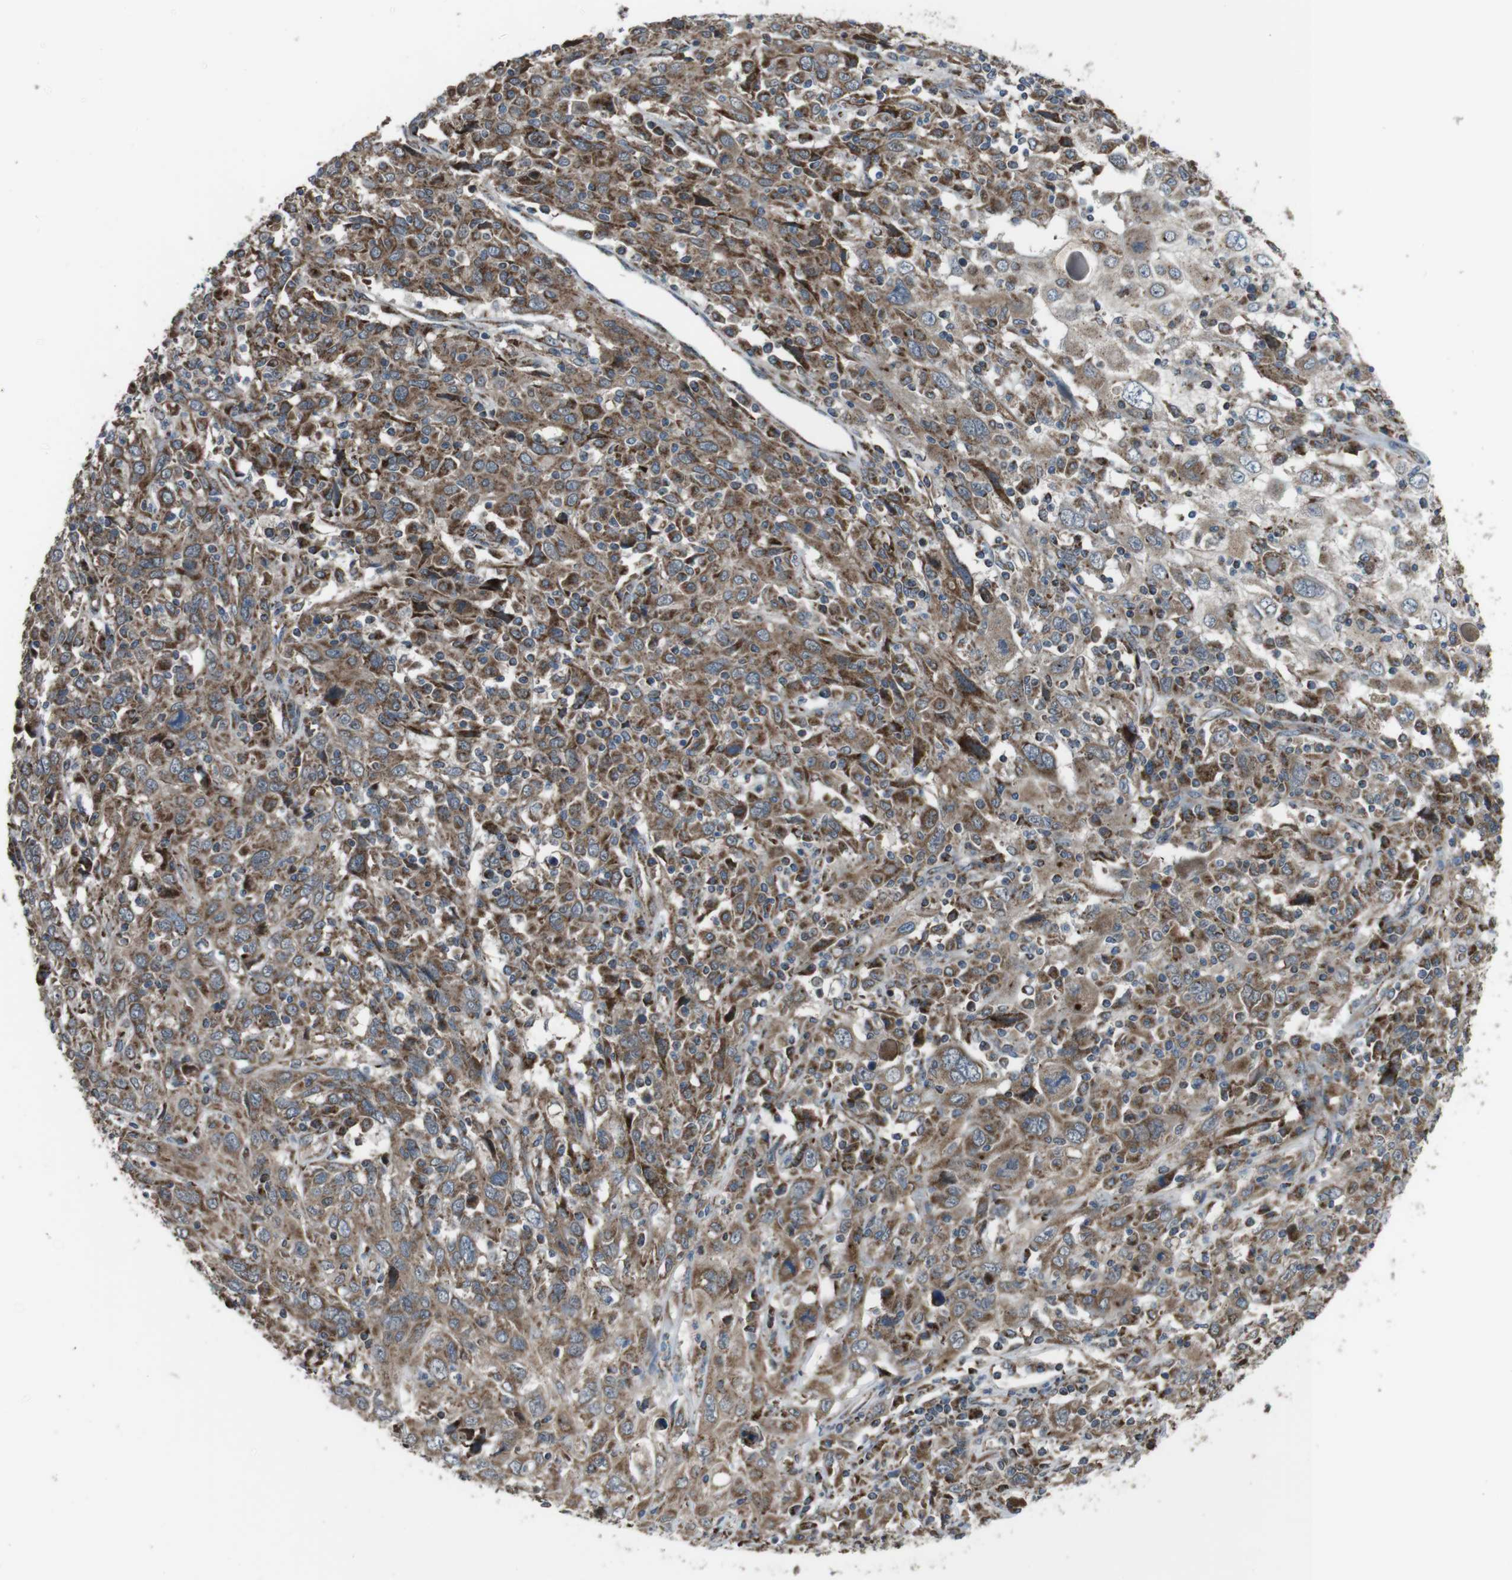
{"staining": {"intensity": "moderate", "quantity": ">75%", "location": "cytoplasmic/membranous"}, "tissue": "cervical cancer", "cell_type": "Tumor cells", "image_type": "cancer", "snomed": [{"axis": "morphology", "description": "Squamous cell carcinoma, NOS"}, {"axis": "topography", "description": "Cervix"}], "caption": "There is medium levels of moderate cytoplasmic/membranous staining in tumor cells of cervical squamous cell carcinoma, as demonstrated by immunohistochemical staining (brown color).", "gene": "GIMAP8", "patient": {"sex": "female", "age": 46}}